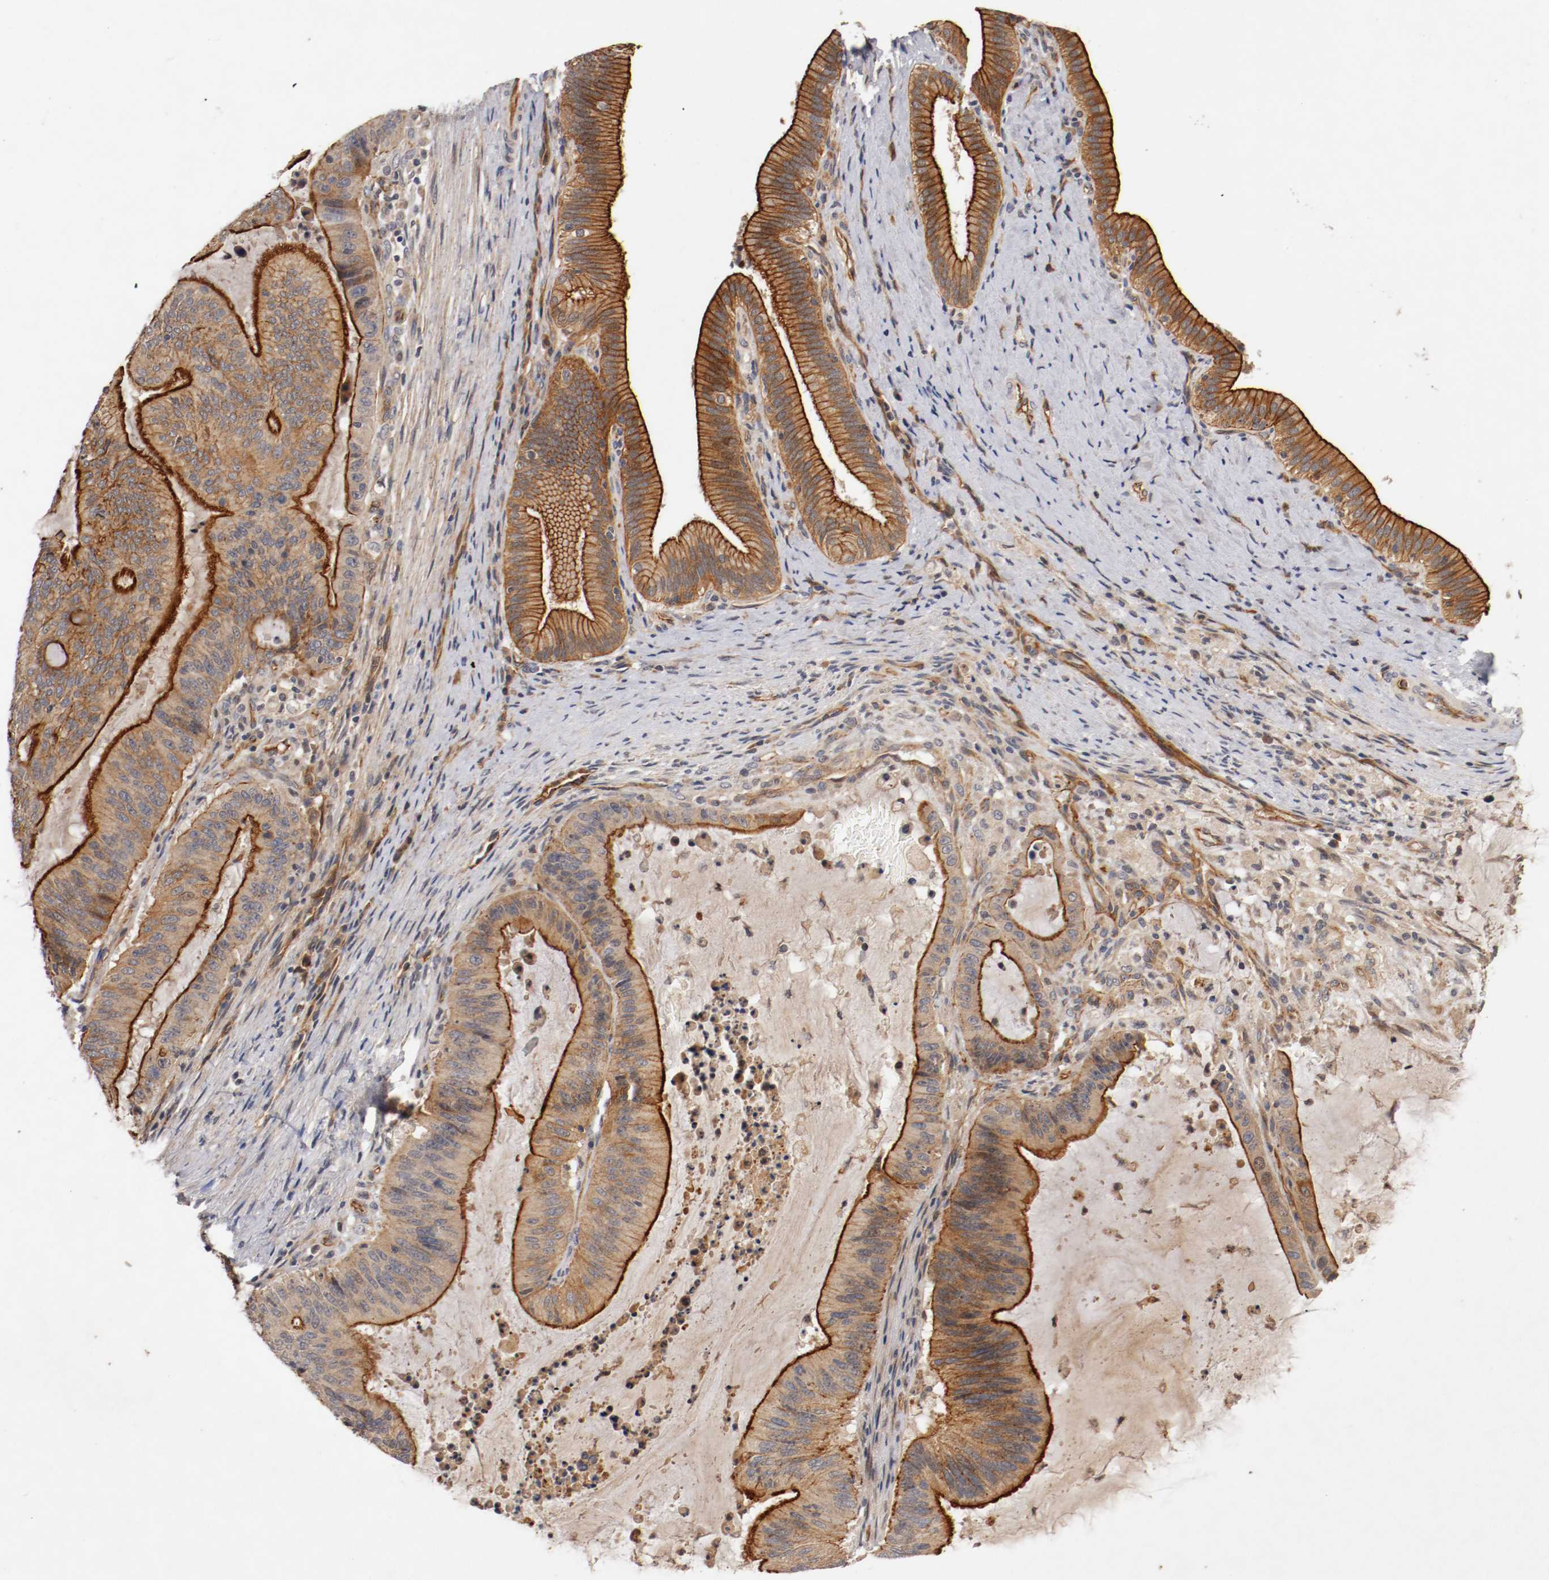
{"staining": {"intensity": "strong", "quantity": ">75%", "location": "cytoplasmic/membranous"}, "tissue": "liver cancer", "cell_type": "Tumor cells", "image_type": "cancer", "snomed": [{"axis": "morphology", "description": "Cholangiocarcinoma"}, {"axis": "topography", "description": "Liver"}], "caption": "Immunohistochemistry of human liver cancer (cholangiocarcinoma) reveals high levels of strong cytoplasmic/membranous positivity in about >75% of tumor cells.", "gene": "TYK2", "patient": {"sex": "female", "age": 73}}